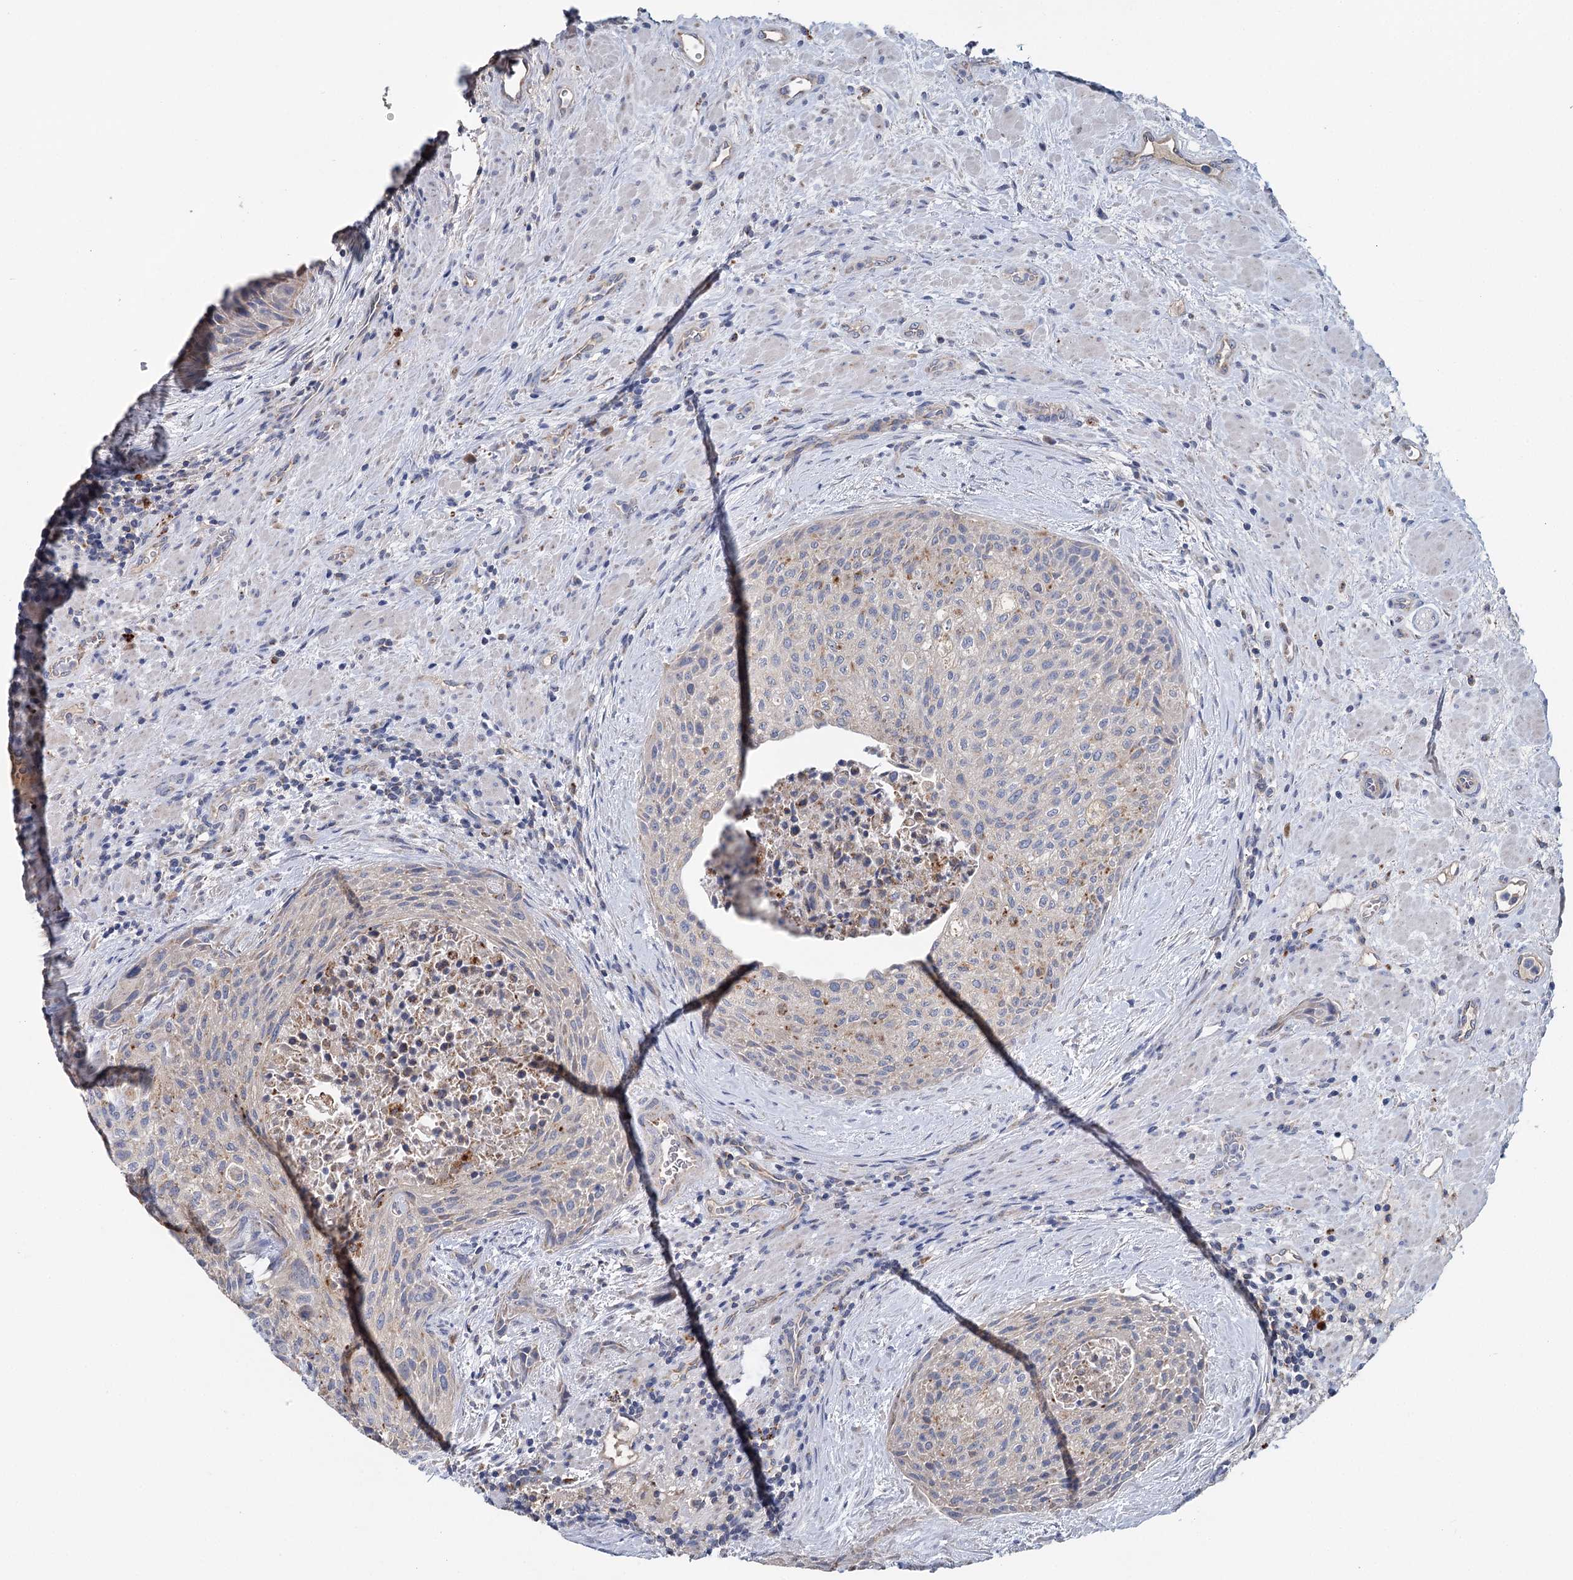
{"staining": {"intensity": "weak", "quantity": "<25%", "location": "cytoplasmic/membranous"}, "tissue": "urothelial cancer", "cell_type": "Tumor cells", "image_type": "cancer", "snomed": [{"axis": "morphology", "description": "Normal tissue, NOS"}, {"axis": "morphology", "description": "Urothelial carcinoma, NOS"}, {"axis": "topography", "description": "Urinary bladder"}, {"axis": "topography", "description": "Peripheral nerve tissue"}], "caption": "Human transitional cell carcinoma stained for a protein using immunohistochemistry (IHC) exhibits no positivity in tumor cells.", "gene": "ANKRD16", "patient": {"sex": "male", "age": 35}}